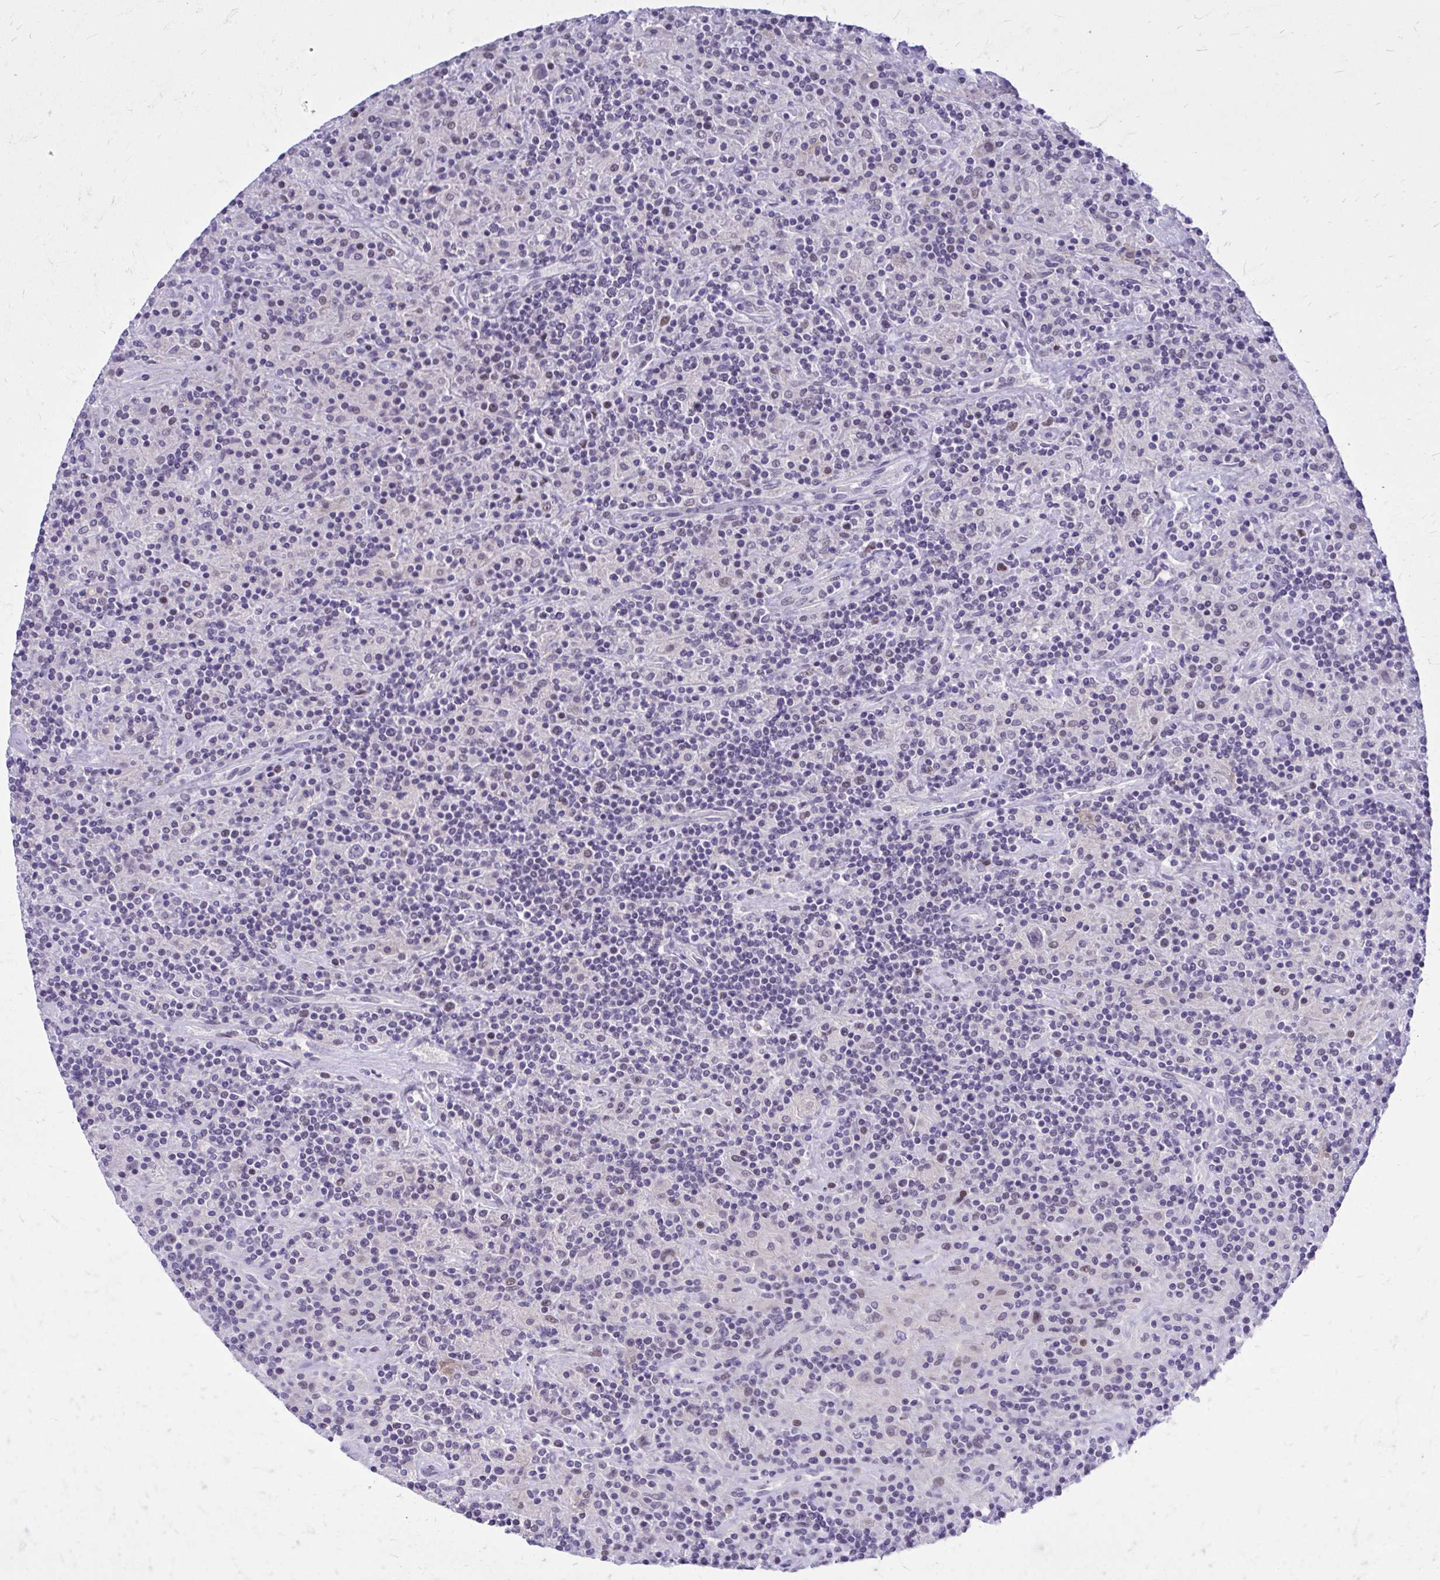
{"staining": {"intensity": "negative", "quantity": "none", "location": "none"}, "tissue": "lymphoma", "cell_type": "Tumor cells", "image_type": "cancer", "snomed": [{"axis": "morphology", "description": "Hodgkin's disease, NOS"}, {"axis": "topography", "description": "Lymph node"}], "caption": "High power microscopy micrograph of an IHC histopathology image of lymphoma, revealing no significant staining in tumor cells.", "gene": "ZBTB25", "patient": {"sex": "male", "age": 70}}